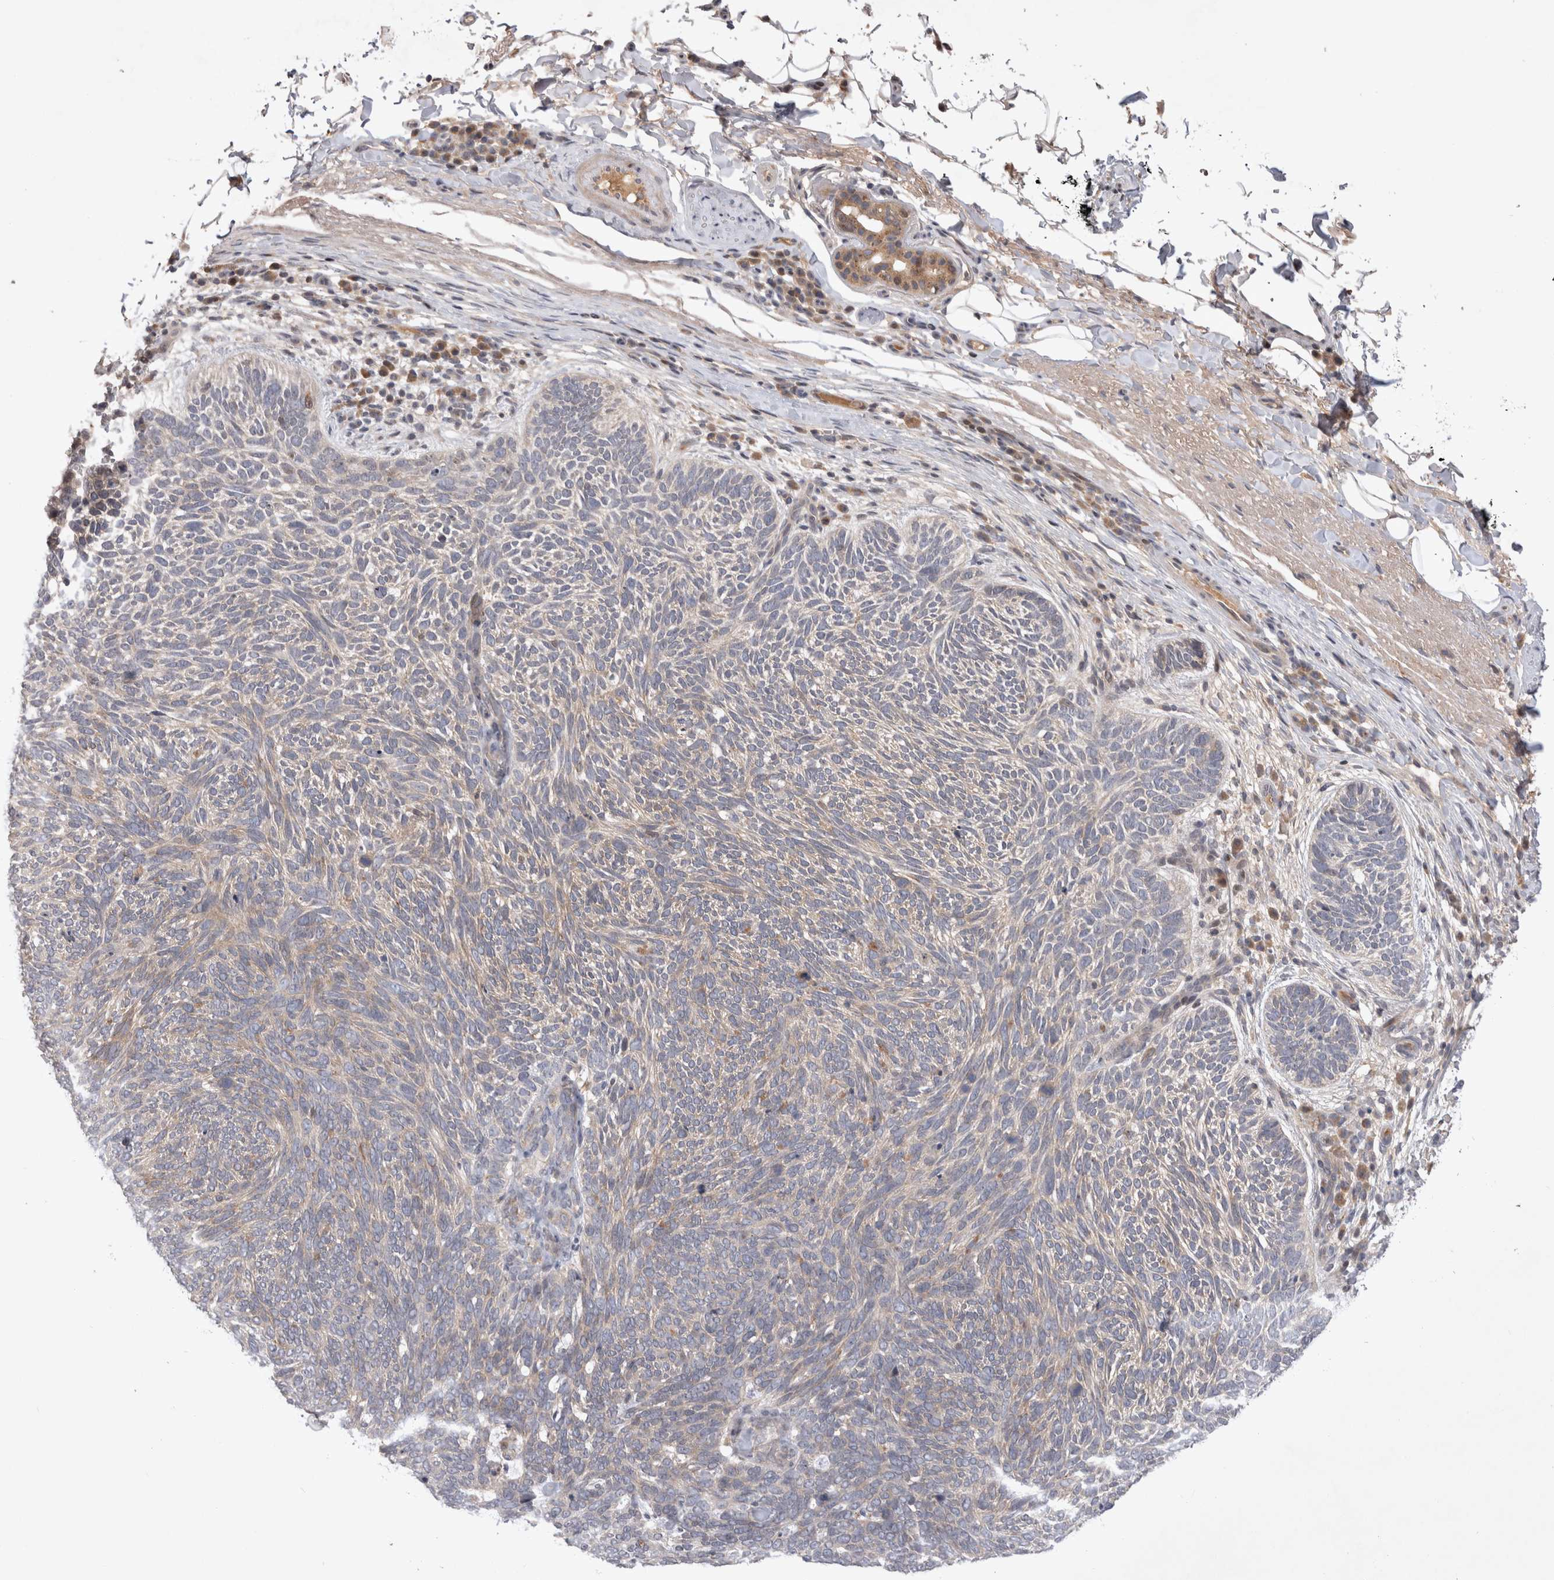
{"staining": {"intensity": "negative", "quantity": "none", "location": "none"}, "tissue": "skin cancer", "cell_type": "Tumor cells", "image_type": "cancer", "snomed": [{"axis": "morphology", "description": "Basal cell carcinoma"}, {"axis": "topography", "description": "Skin"}], "caption": "Immunohistochemistry of human skin cancer displays no staining in tumor cells.", "gene": "PLEKHM1", "patient": {"sex": "female", "age": 85}}